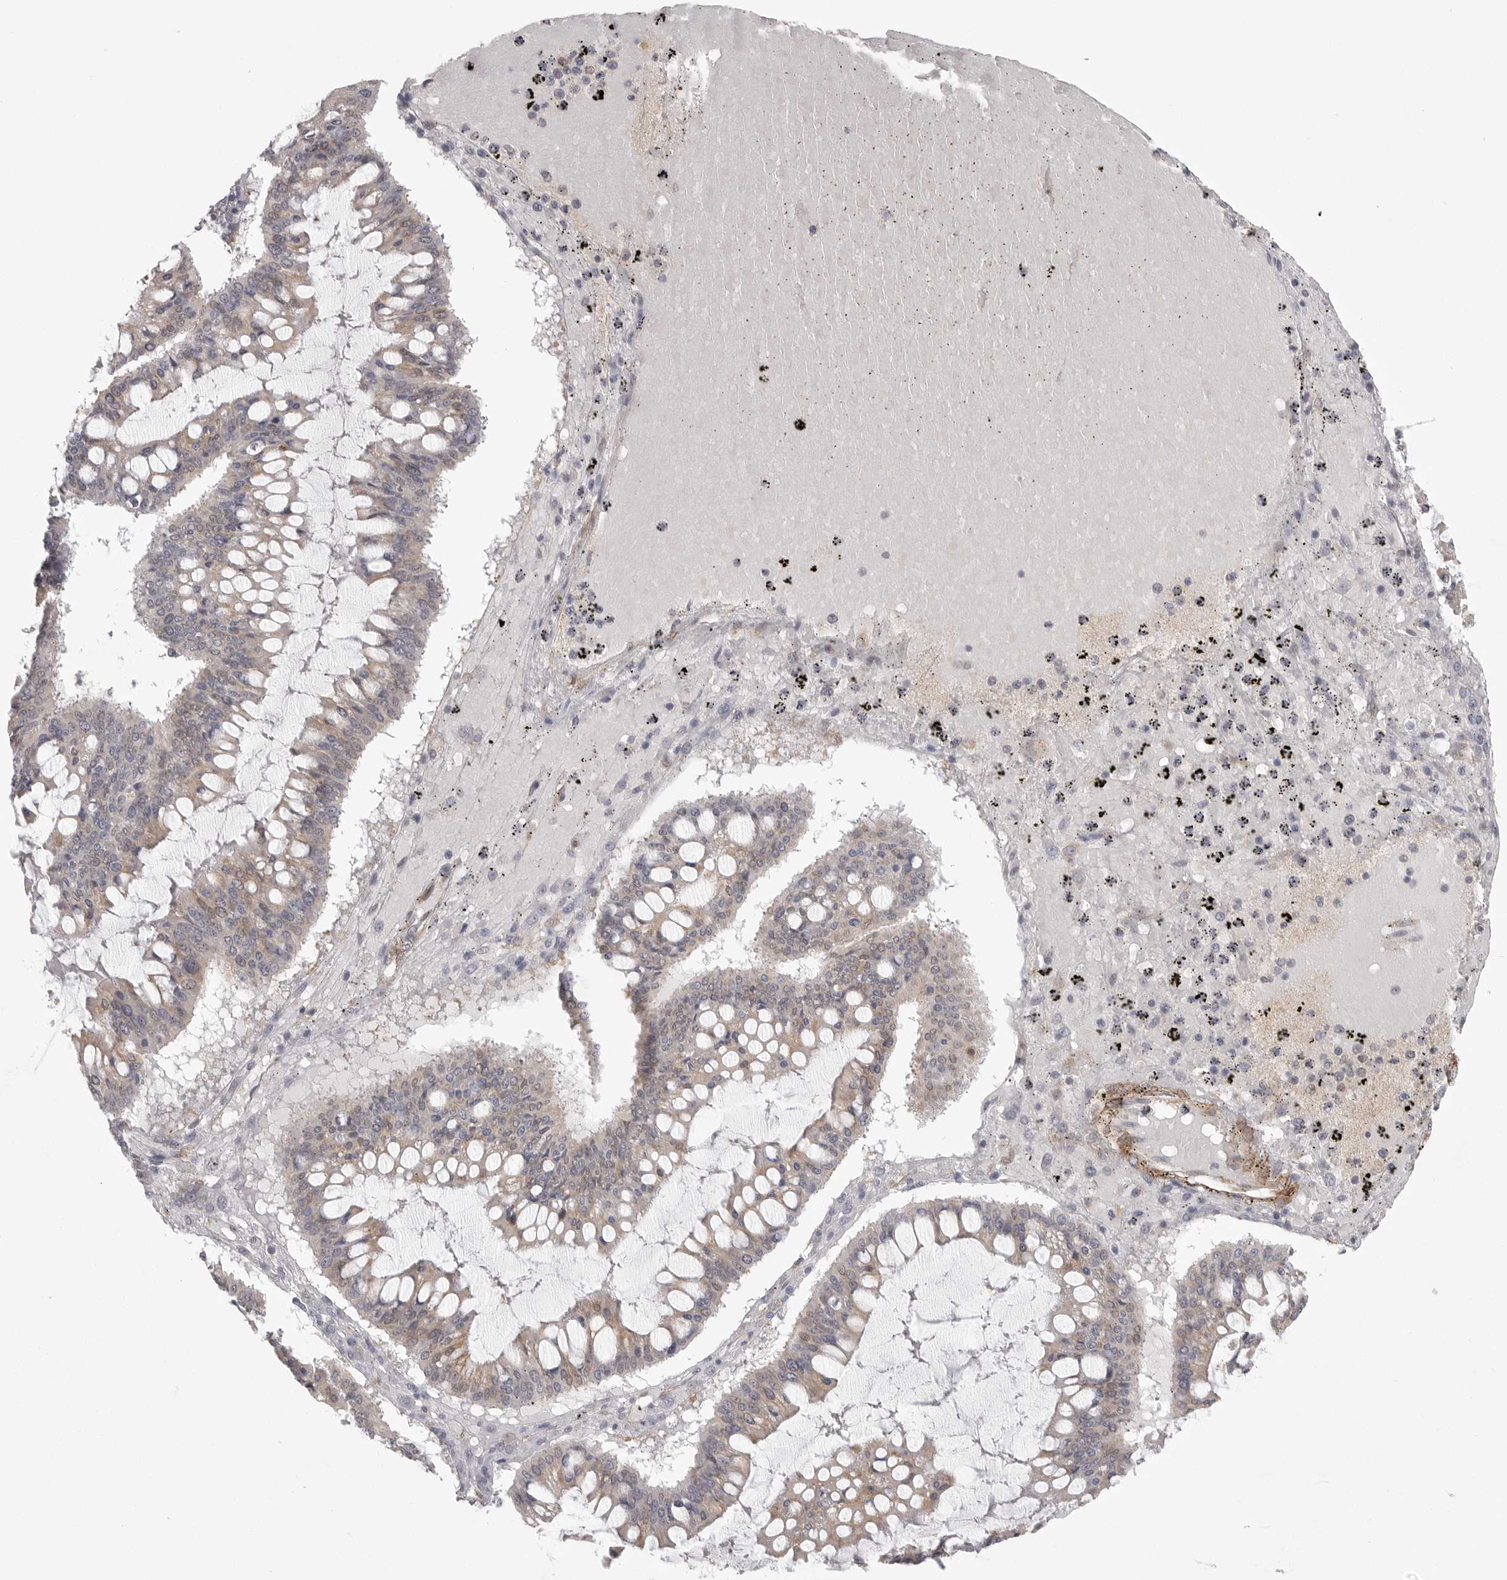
{"staining": {"intensity": "weak", "quantity": "25%-75%", "location": "cytoplasmic/membranous"}, "tissue": "ovarian cancer", "cell_type": "Tumor cells", "image_type": "cancer", "snomed": [{"axis": "morphology", "description": "Cystadenocarcinoma, mucinous, NOS"}, {"axis": "topography", "description": "Ovary"}], "caption": "The photomicrograph reveals a brown stain indicating the presence of a protein in the cytoplasmic/membranous of tumor cells in mucinous cystadenocarcinoma (ovarian).", "gene": "CERS2", "patient": {"sex": "female", "age": 73}}